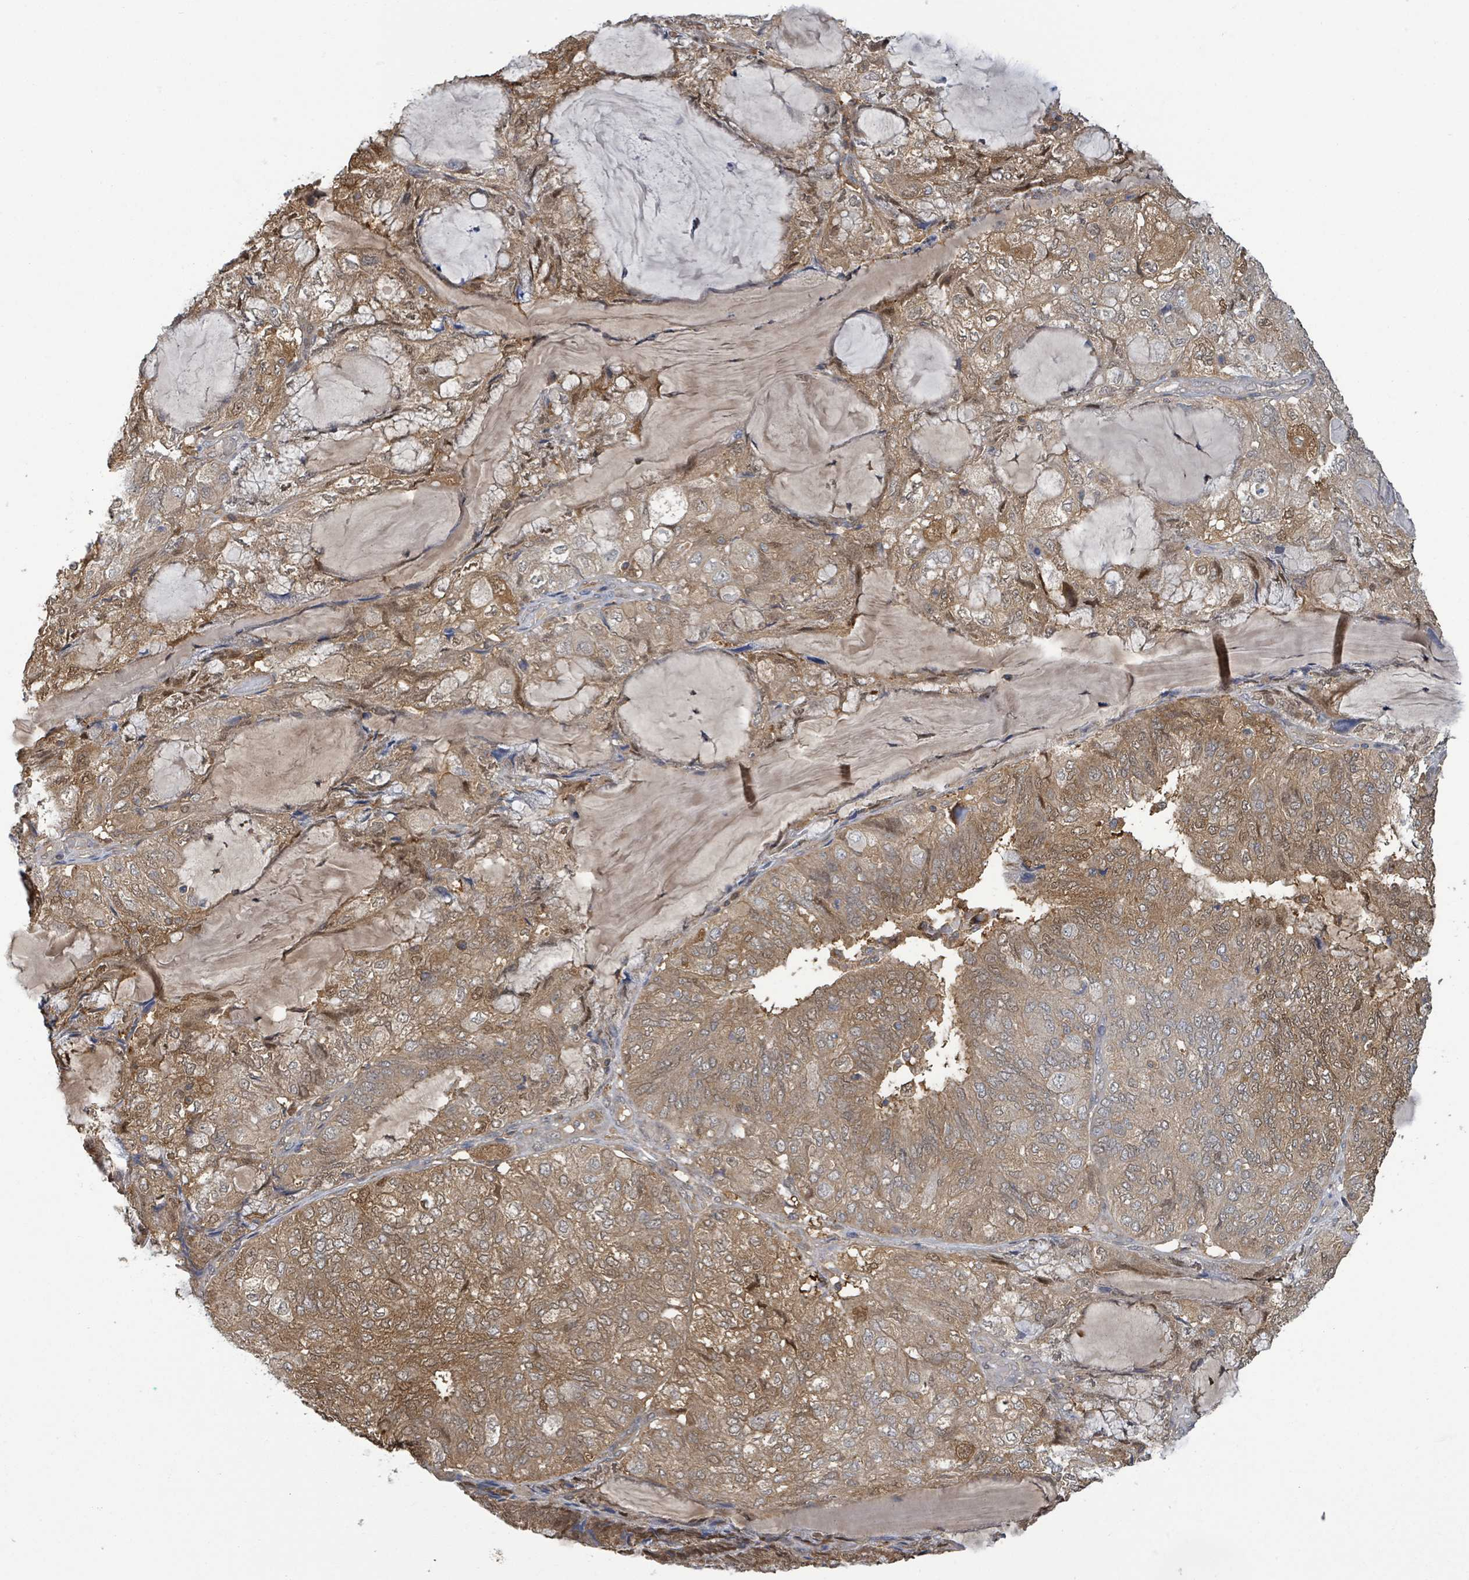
{"staining": {"intensity": "moderate", "quantity": ">75%", "location": "cytoplasmic/membranous"}, "tissue": "endometrial cancer", "cell_type": "Tumor cells", "image_type": "cancer", "snomed": [{"axis": "morphology", "description": "Adenocarcinoma, NOS"}, {"axis": "topography", "description": "Endometrium"}], "caption": "The image displays staining of endometrial cancer (adenocarcinoma), revealing moderate cytoplasmic/membranous protein expression (brown color) within tumor cells.", "gene": "PGAM1", "patient": {"sex": "female", "age": 81}}